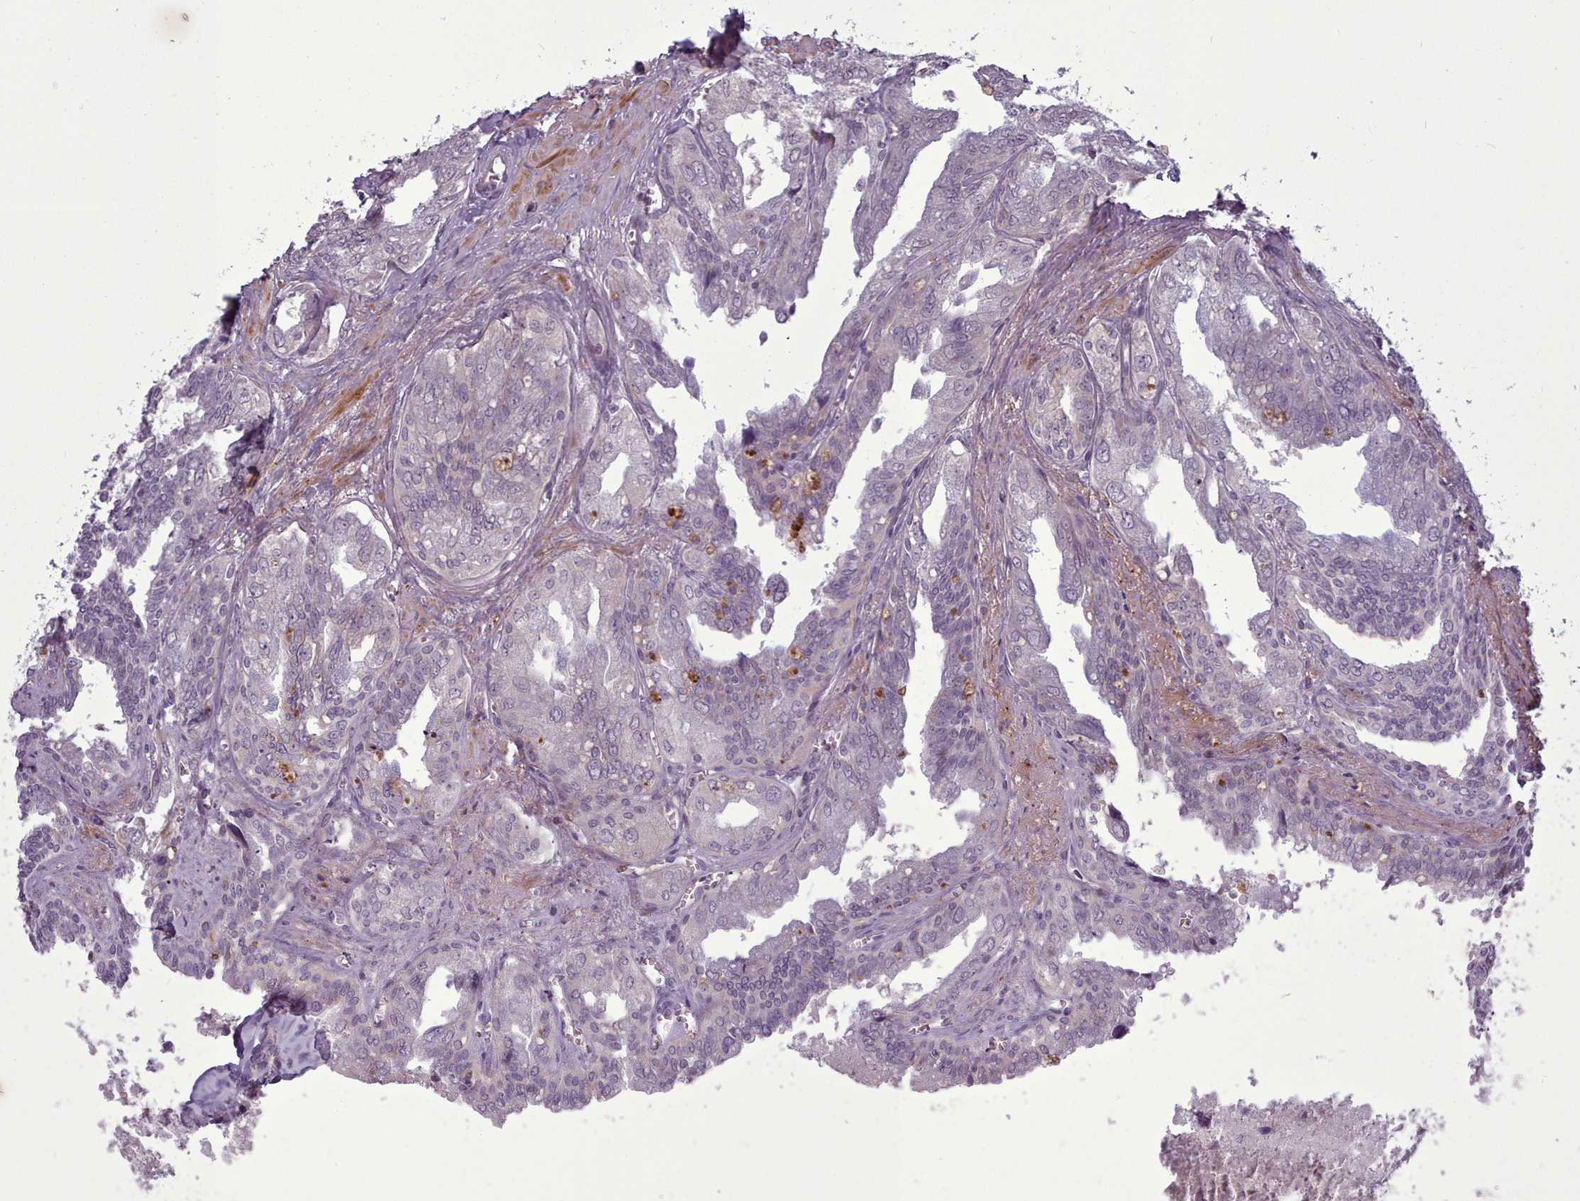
{"staining": {"intensity": "negative", "quantity": "none", "location": "none"}, "tissue": "seminal vesicle", "cell_type": "Glandular cells", "image_type": "normal", "snomed": [{"axis": "morphology", "description": "Normal tissue, NOS"}, {"axis": "topography", "description": "Seminal veicle"}], "caption": "The histopathology image shows no significant expression in glandular cells of seminal vesicle. The staining was performed using DAB (3,3'-diaminobenzidine) to visualize the protein expression in brown, while the nuclei were stained in blue with hematoxylin (Magnification: 20x).", "gene": "LEFTY1", "patient": {"sex": "male", "age": 67}}